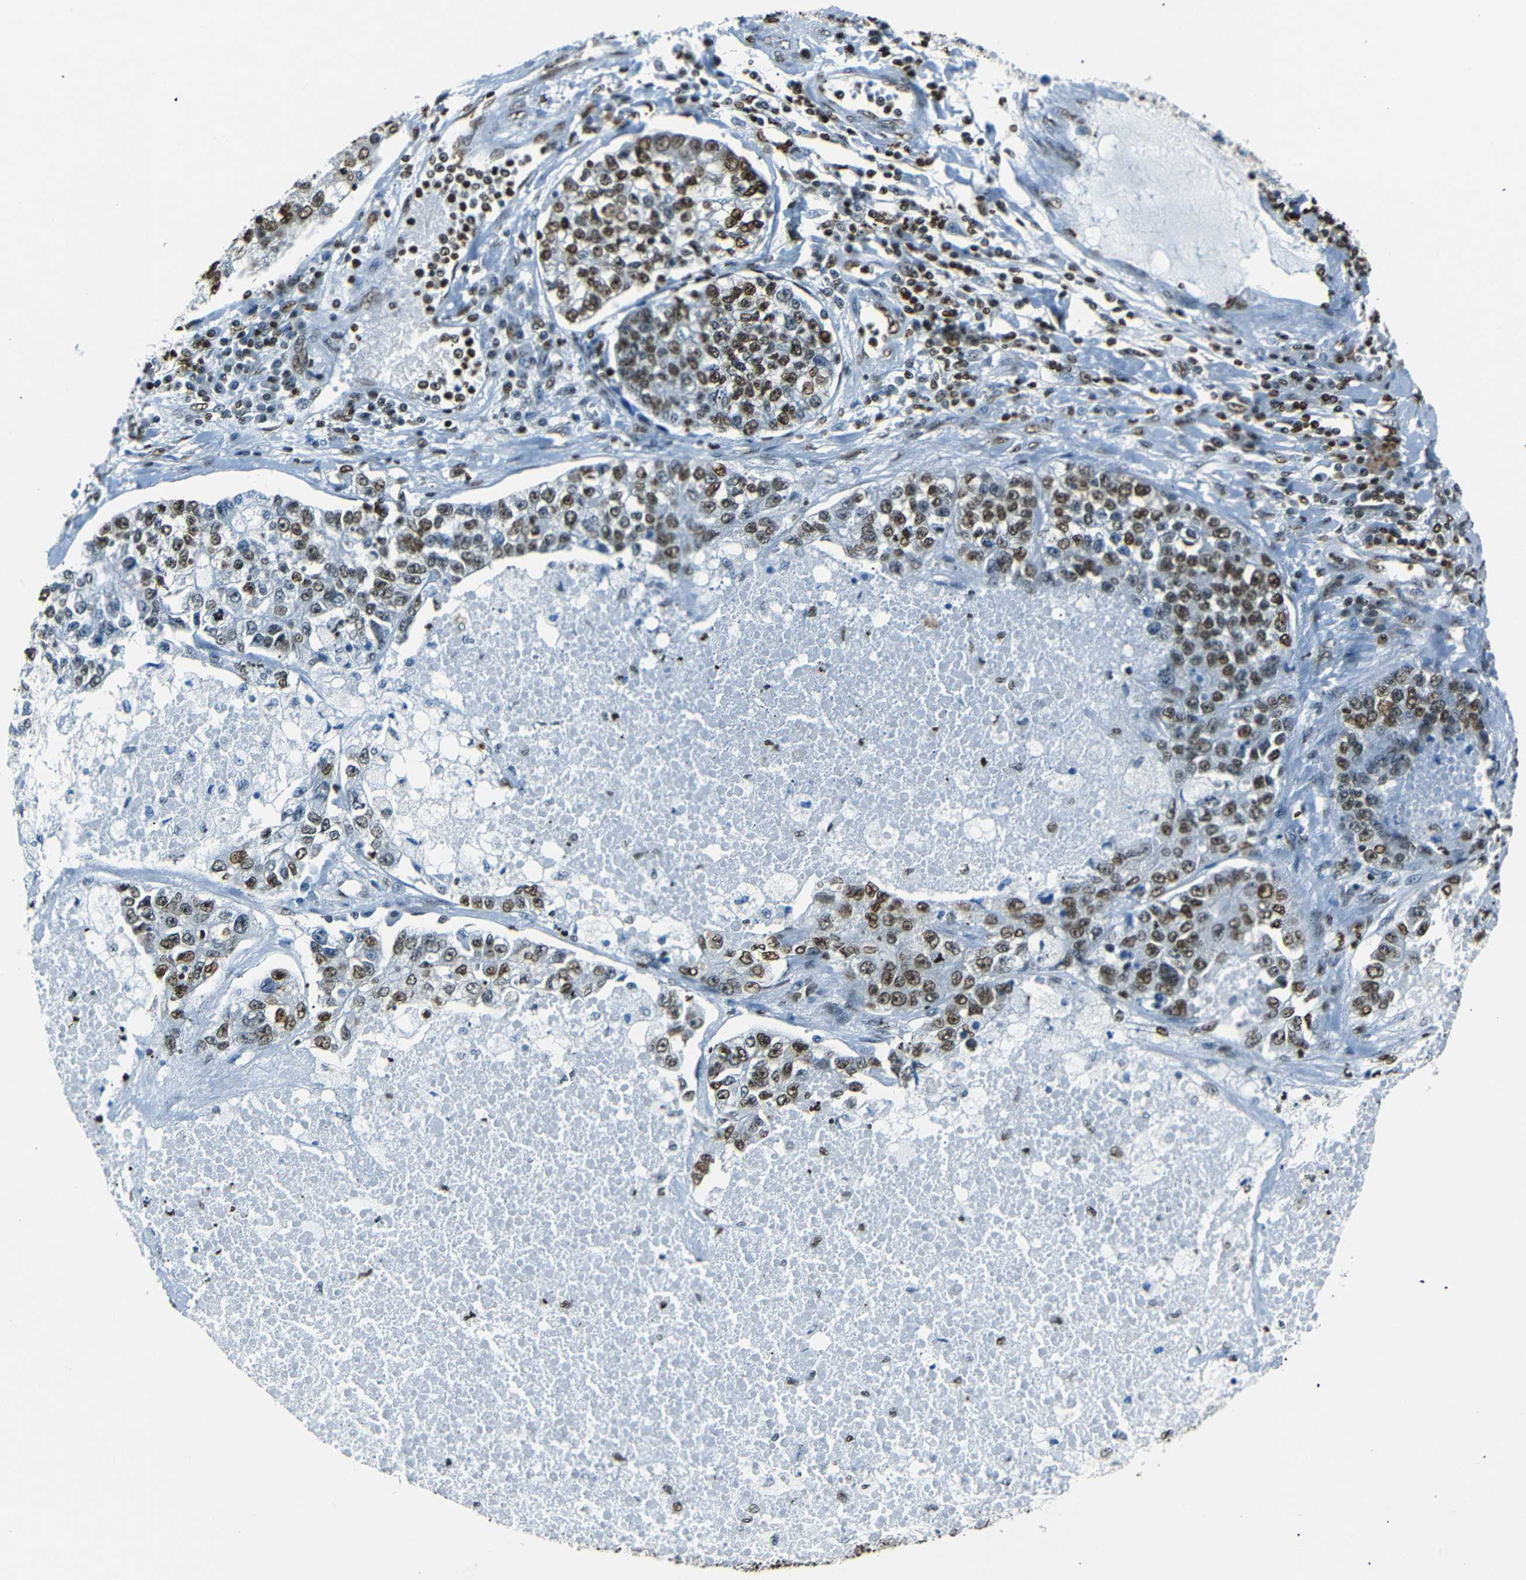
{"staining": {"intensity": "strong", "quantity": ">75%", "location": "nuclear"}, "tissue": "lung cancer", "cell_type": "Tumor cells", "image_type": "cancer", "snomed": [{"axis": "morphology", "description": "Adenocarcinoma, NOS"}, {"axis": "topography", "description": "Lung"}], "caption": "Brown immunohistochemical staining in lung cancer (adenocarcinoma) shows strong nuclear staining in approximately >75% of tumor cells. The staining was performed using DAB (3,3'-diaminobenzidine), with brown indicating positive protein expression. Nuclei are stained blue with hematoxylin.", "gene": "HMGN1", "patient": {"sex": "male", "age": 49}}